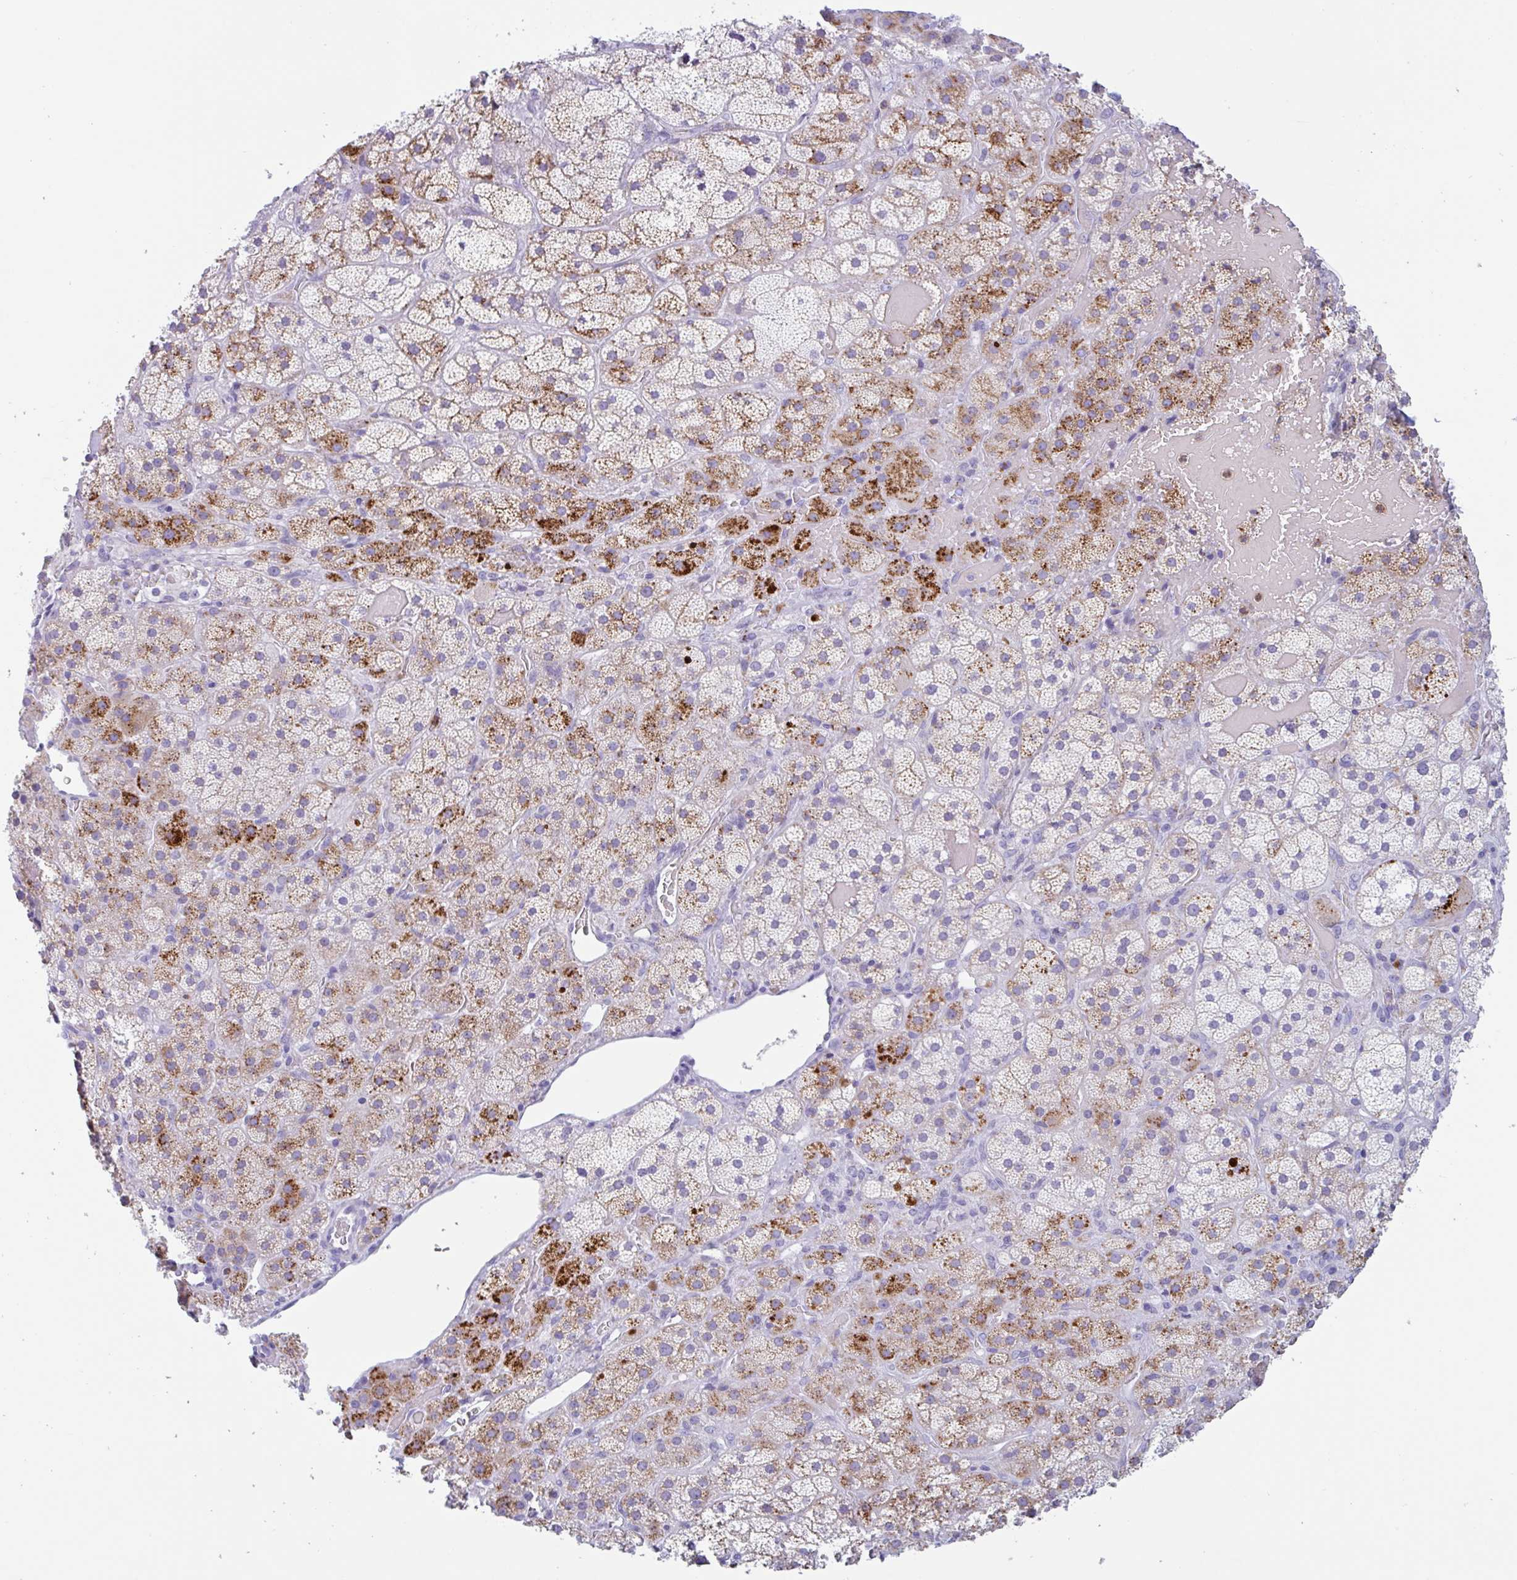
{"staining": {"intensity": "strong", "quantity": "25%-75%", "location": "cytoplasmic/membranous"}, "tissue": "adrenal gland", "cell_type": "Glandular cells", "image_type": "normal", "snomed": [{"axis": "morphology", "description": "Normal tissue, NOS"}, {"axis": "topography", "description": "Adrenal gland"}], "caption": "The immunohistochemical stain labels strong cytoplasmic/membranous expression in glandular cells of unremarkable adrenal gland. (IHC, brightfield microscopy, high magnification).", "gene": "DTWD2", "patient": {"sex": "male", "age": 57}}